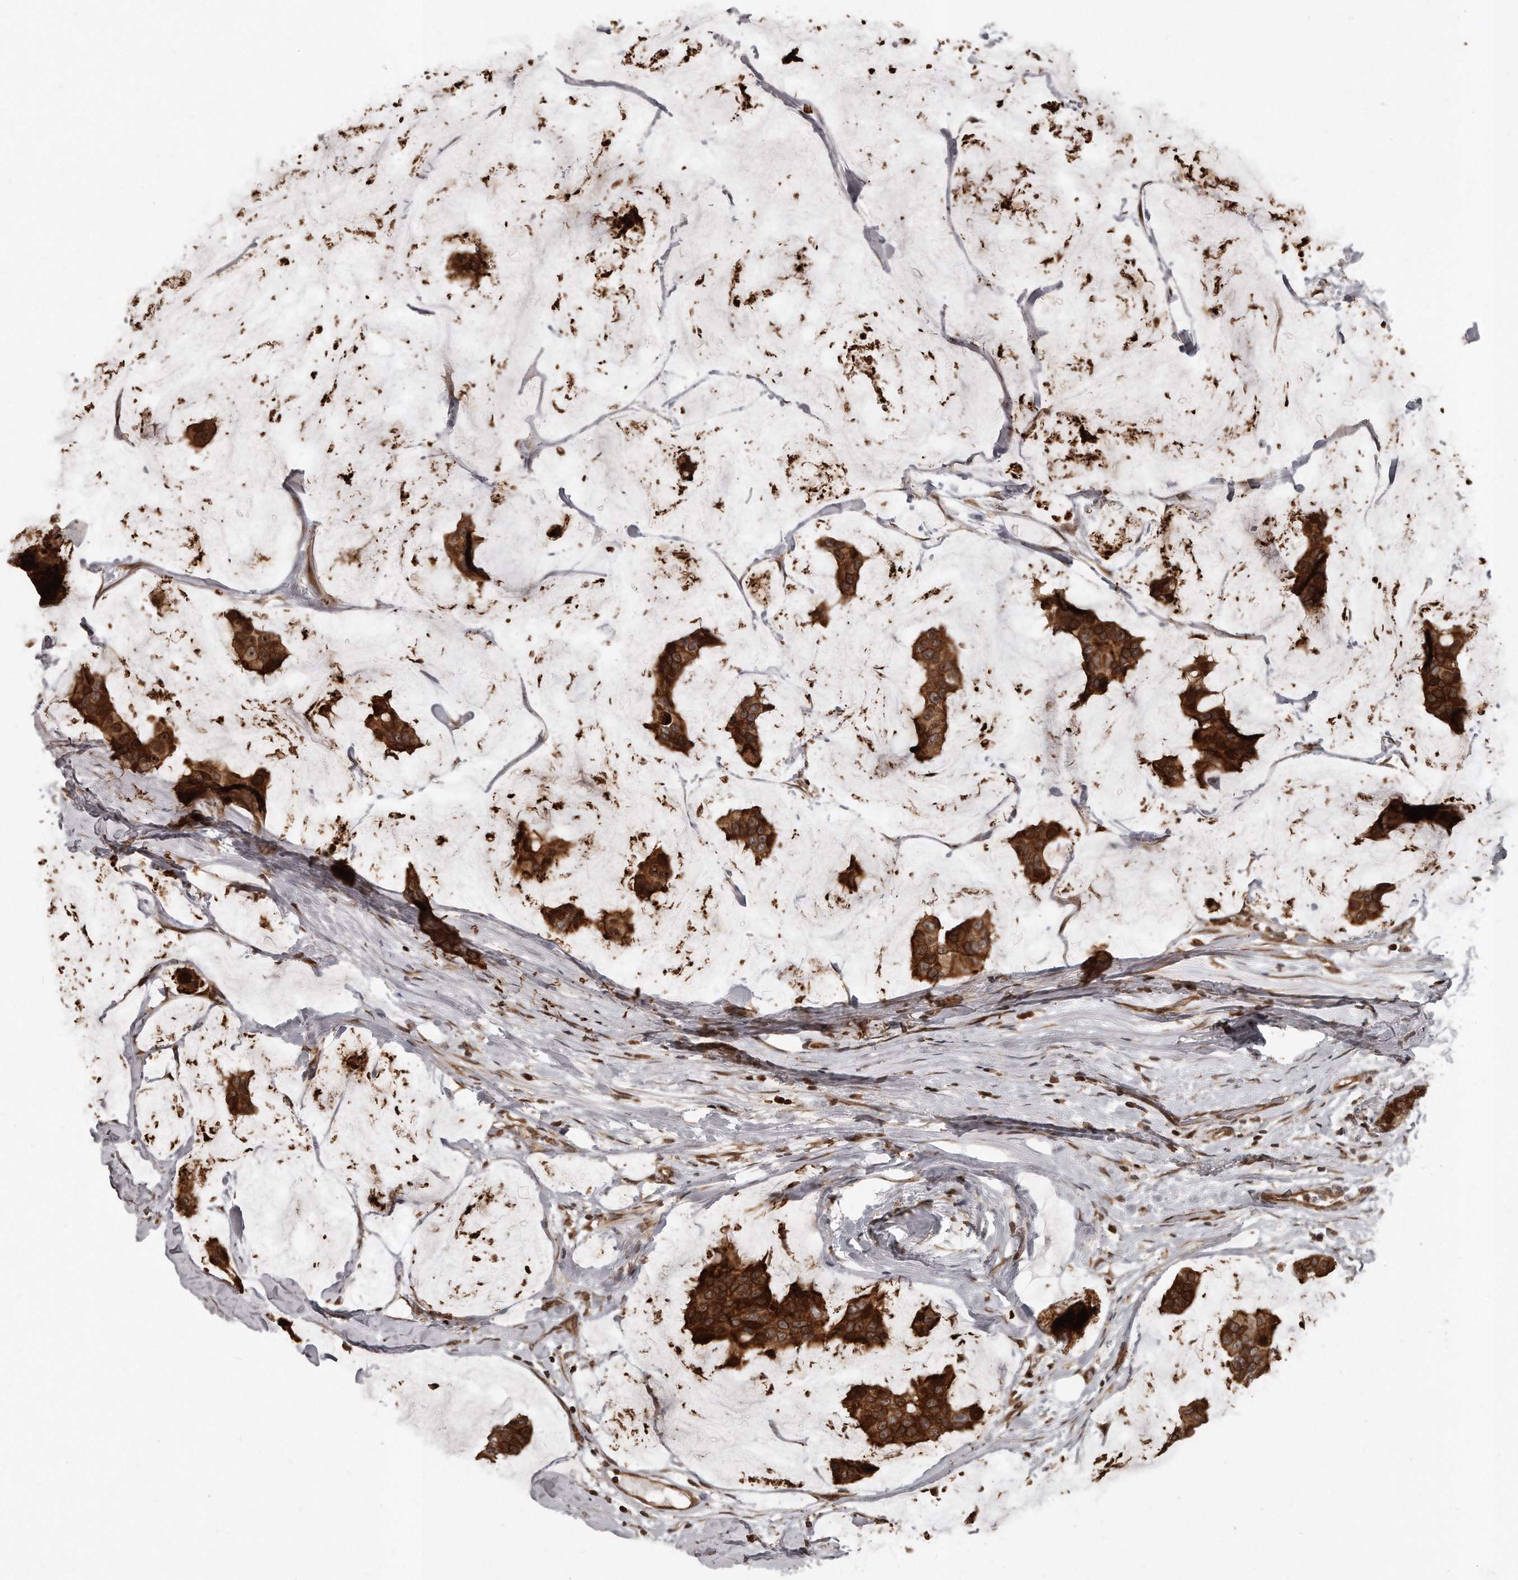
{"staining": {"intensity": "strong", "quantity": ">75%", "location": "cytoplasmic/membranous"}, "tissue": "breast cancer", "cell_type": "Tumor cells", "image_type": "cancer", "snomed": [{"axis": "morphology", "description": "Normal tissue, NOS"}, {"axis": "morphology", "description": "Duct carcinoma"}, {"axis": "topography", "description": "Breast"}], "caption": "Immunohistochemical staining of human invasive ductal carcinoma (breast) displays high levels of strong cytoplasmic/membranous protein expression in approximately >75% of tumor cells.", "gene": "GCH1", "patient": {"sex": "female", "age": 50}}